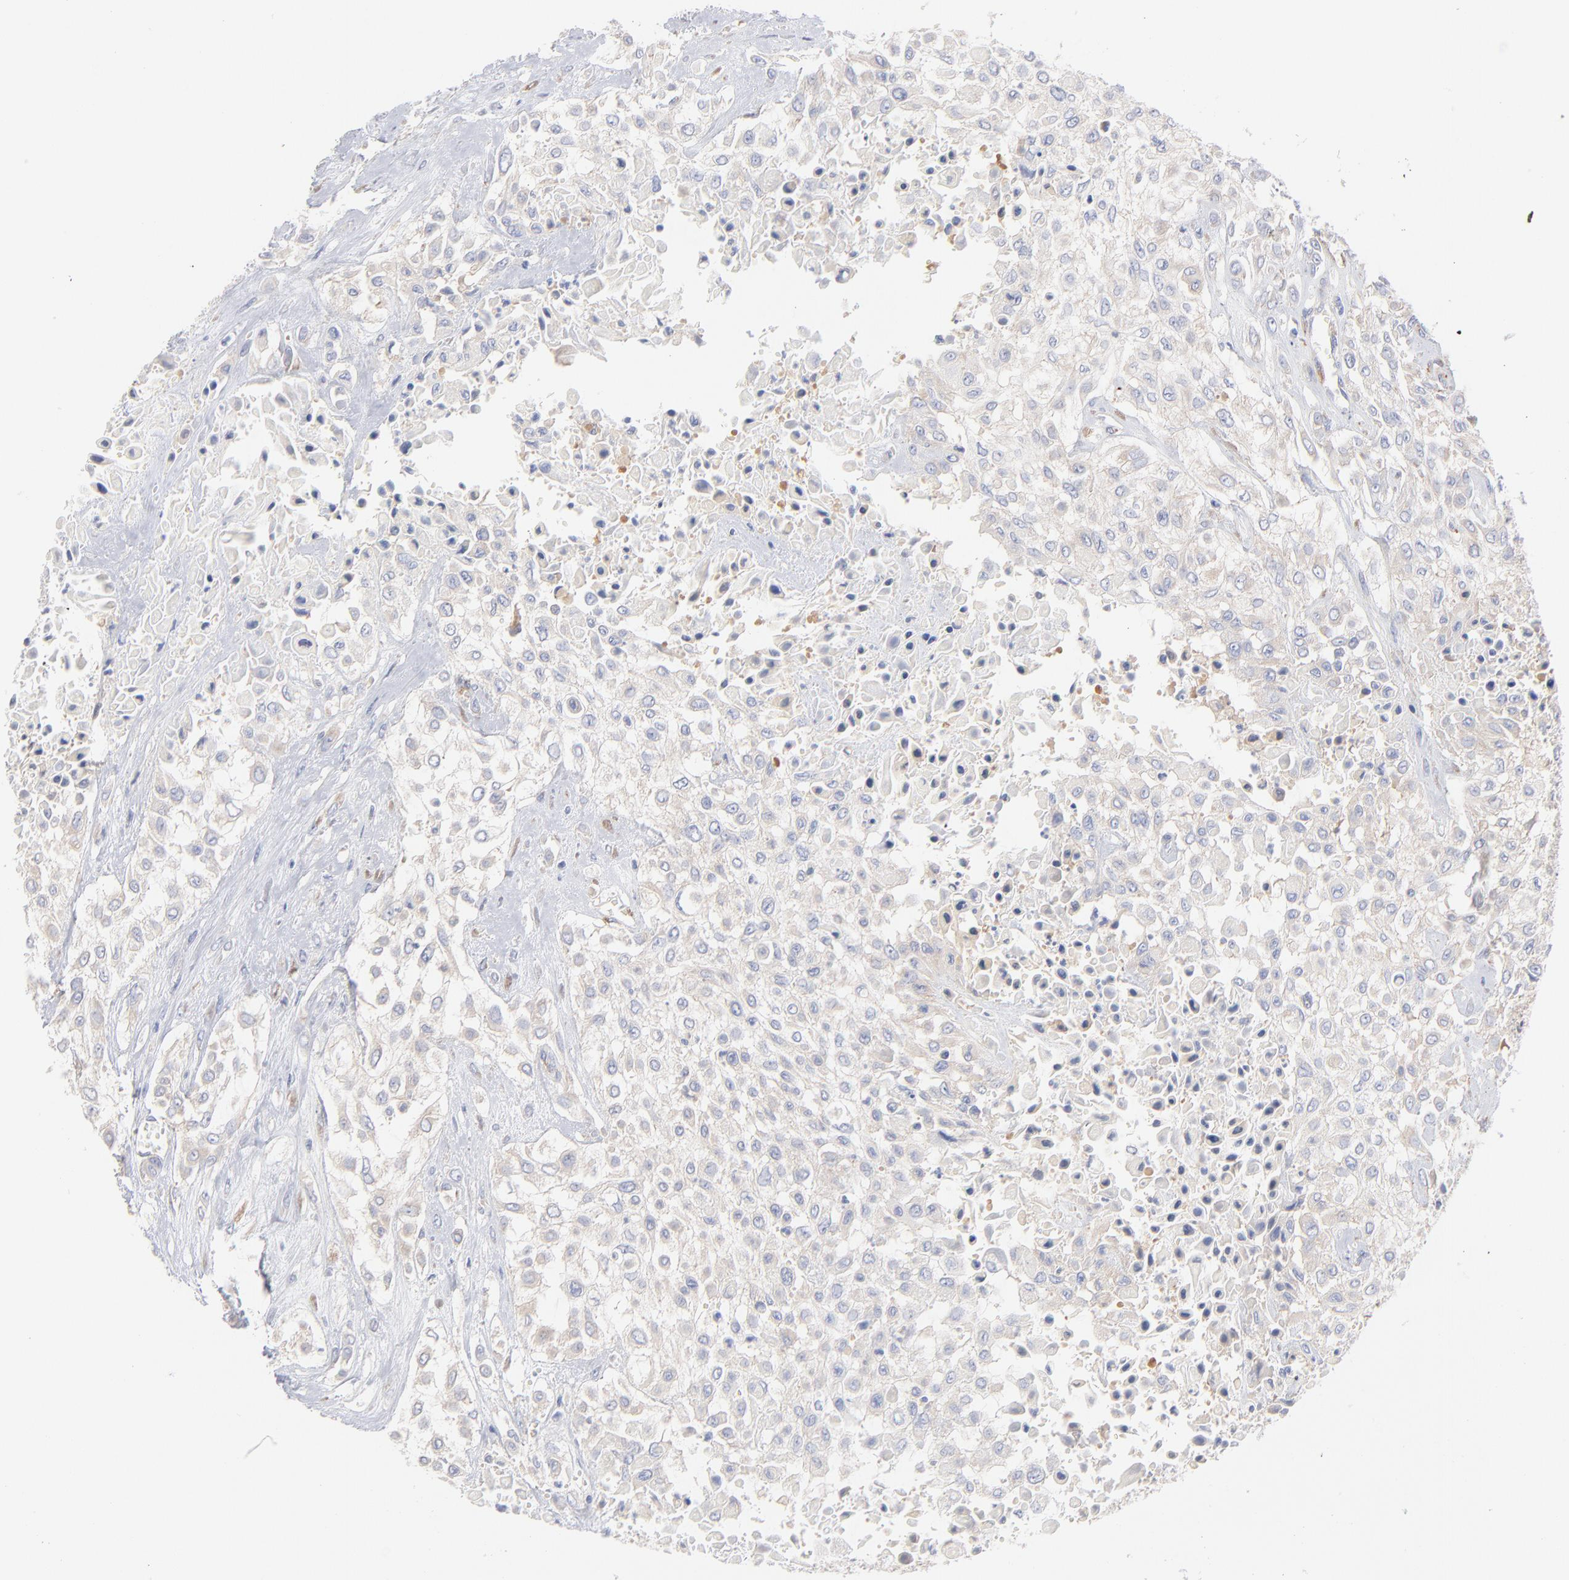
{"staining": {"intensity": "negative", "quantity": "none", "location": "none"}, "tissue": "urothelial cancer", "cell_type": "Tumor cells", "image_type": "cancer", "snomed": [{"axis": "morphology", "description": "Urothelial carcinoma, High grade"}, {"axis": "topography", "description": "Urinary bladder"}], "caption": "Urothelial carcinoma (high-grade) was stained to show a protein in brown. There is no significant expression in tumor cells.", "gene": "SEPTIN6", "patient": {"sex": "male", "age": 57}}